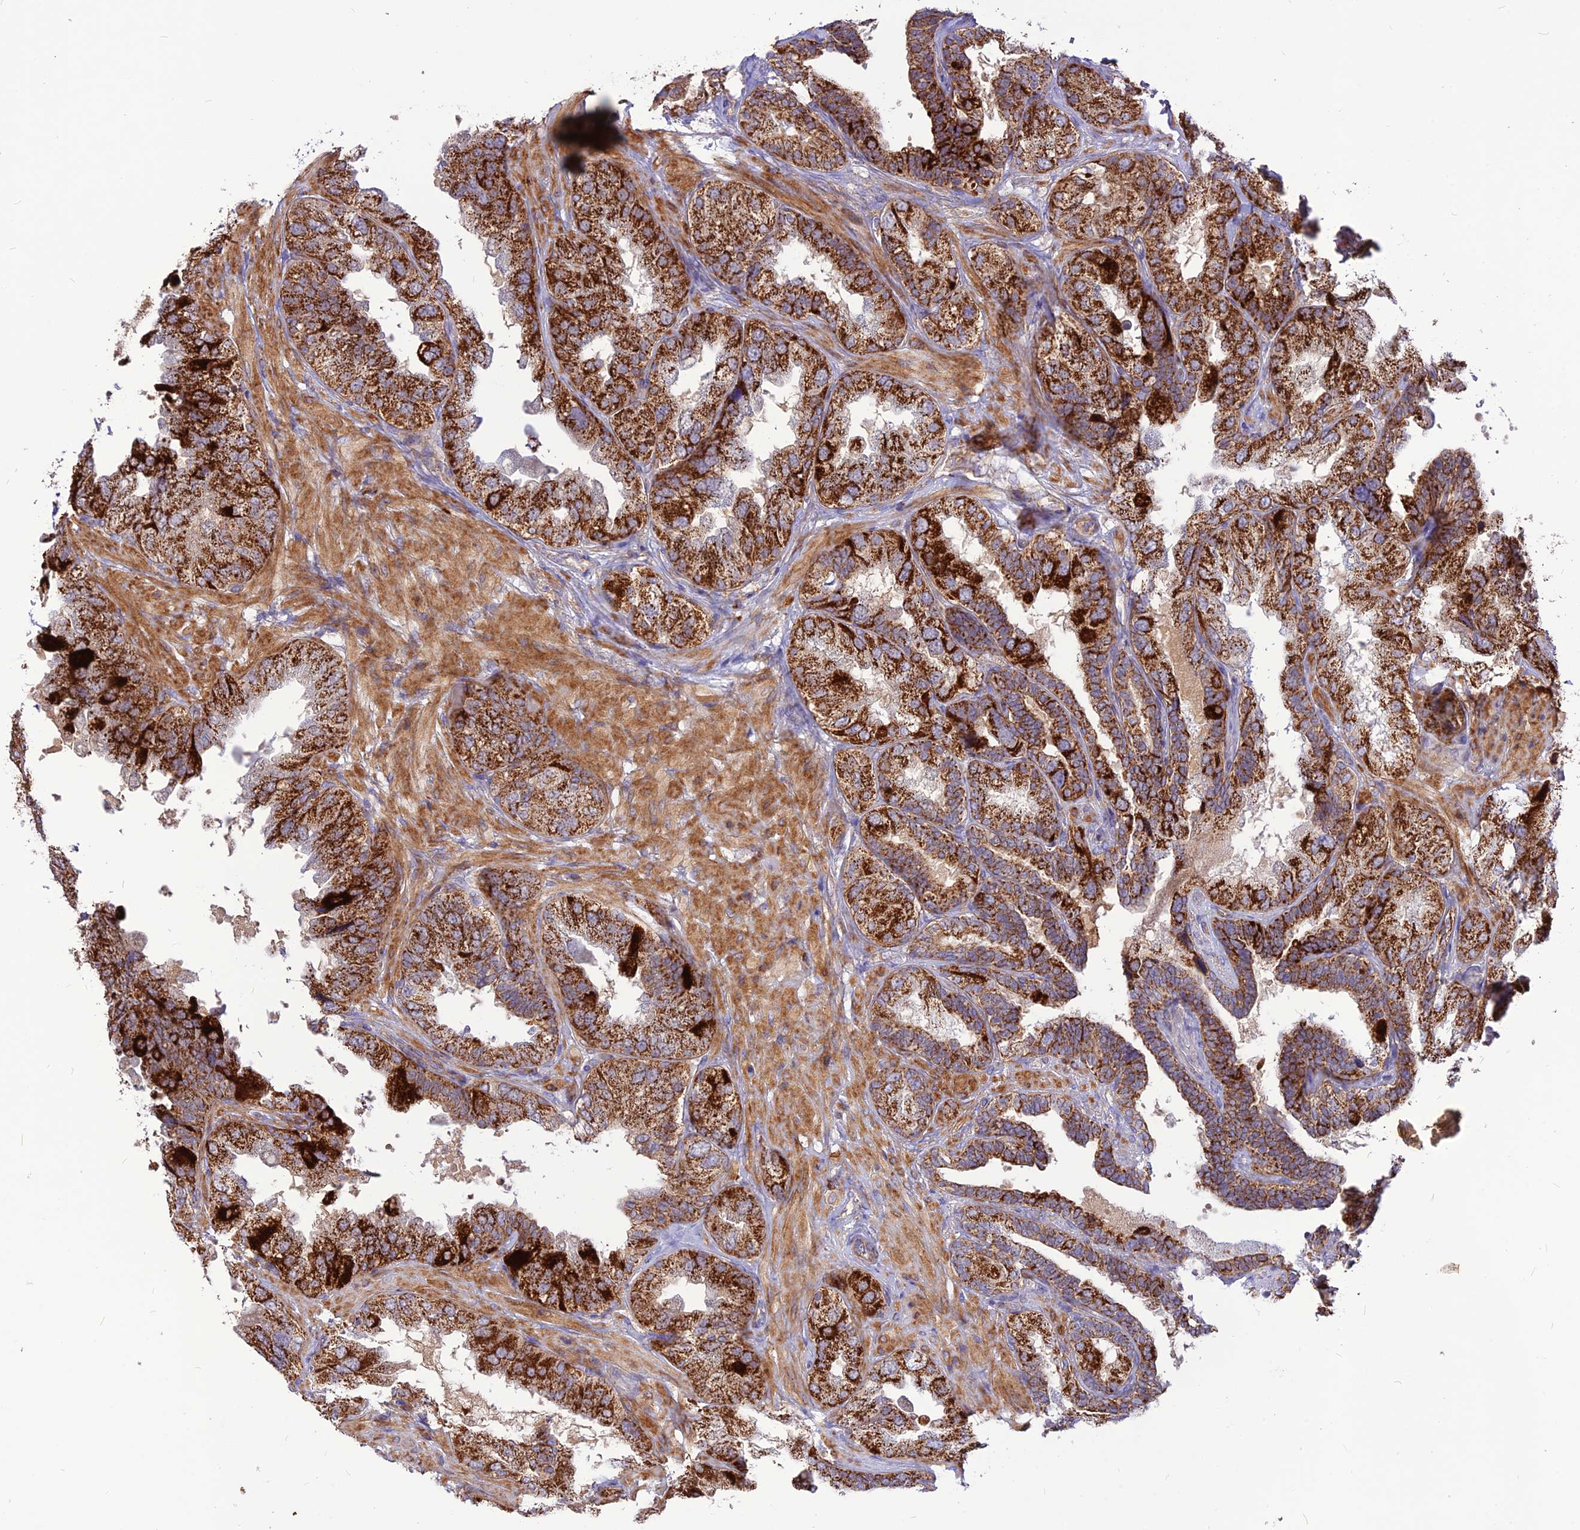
{"staining": {"intensity": "strong", "quantity": ">75%", "location": "cytoplasmic/membranous"}, "tissue": "seminal vesicle", "cell_type": "Glandular cells", "image_type": "normal", "snomed": [{"axis": "morphology", "description": "Normal tissue, NOS"}, {"axis": "topography", "description": "Seminal veicle"}, {"axis": "topography", "description": "Peripheral nerve tissue"}], "caption": "Immunohistochemical staining of benign human seminal vesicle shows >75% levels of strong cytoplasmic/membranous protein expression in about >75% of glandular cells.", "gene": "ECI1", "patient": {"sex": "male", "age": 63}}